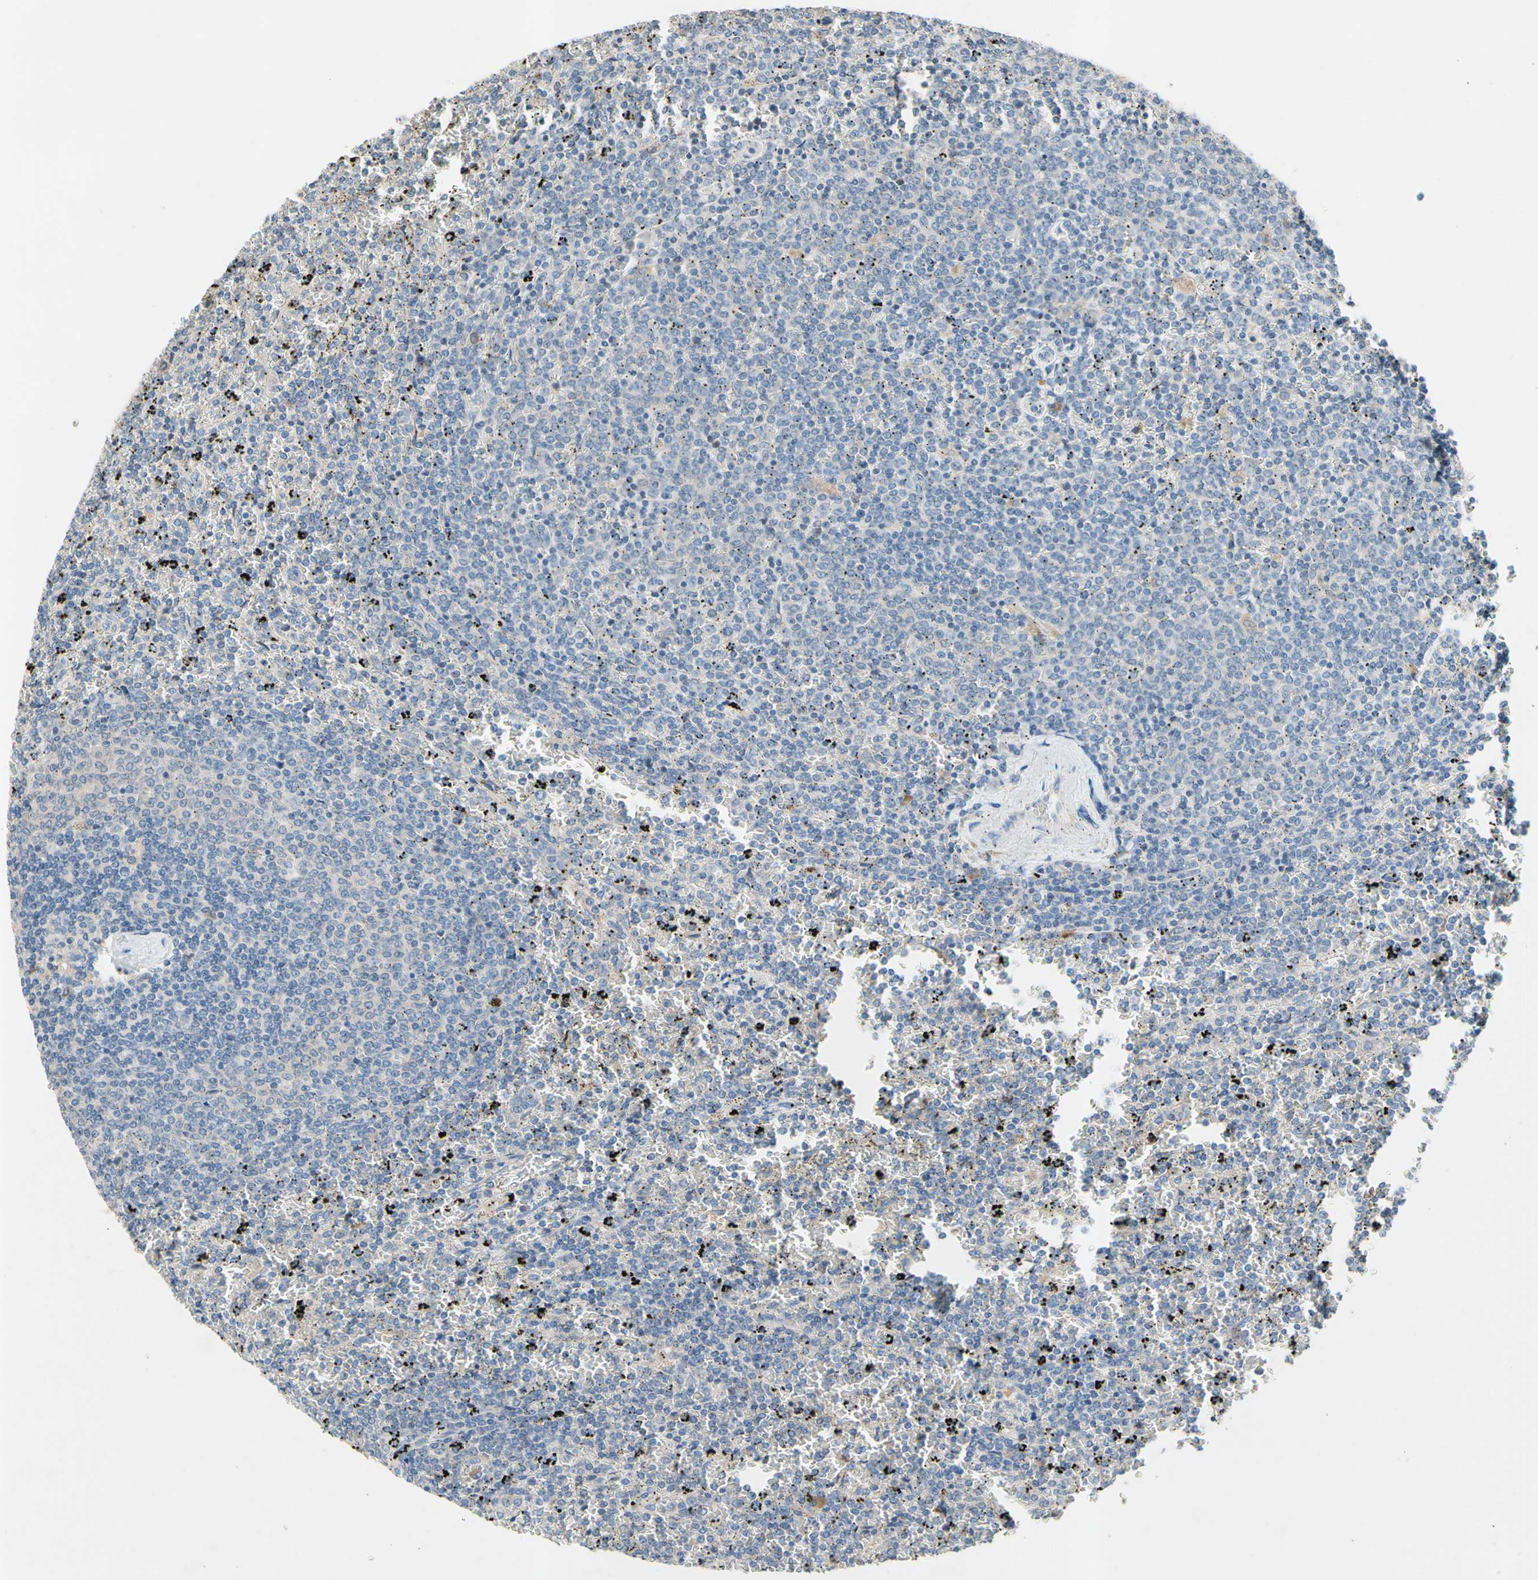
{"staining": {"intensity": "negative", "quantity": "none", "location": "none"}, "tissue": "lymphoma", "cell_type": "Tumor cells", "image_type": "cancer", "snomed": [{"axis": "morphology", "description": "Malignant lymphoma, non-Hodgkin's type, Low grade"}, {"axis": "topography", "description": "Spleen"}], "caption": "Lymphoma stained for a protein using IHC reveals no staining tumor cells.", "gene": "PRDX4", "patient": {"sex": "female", "age": 77}}